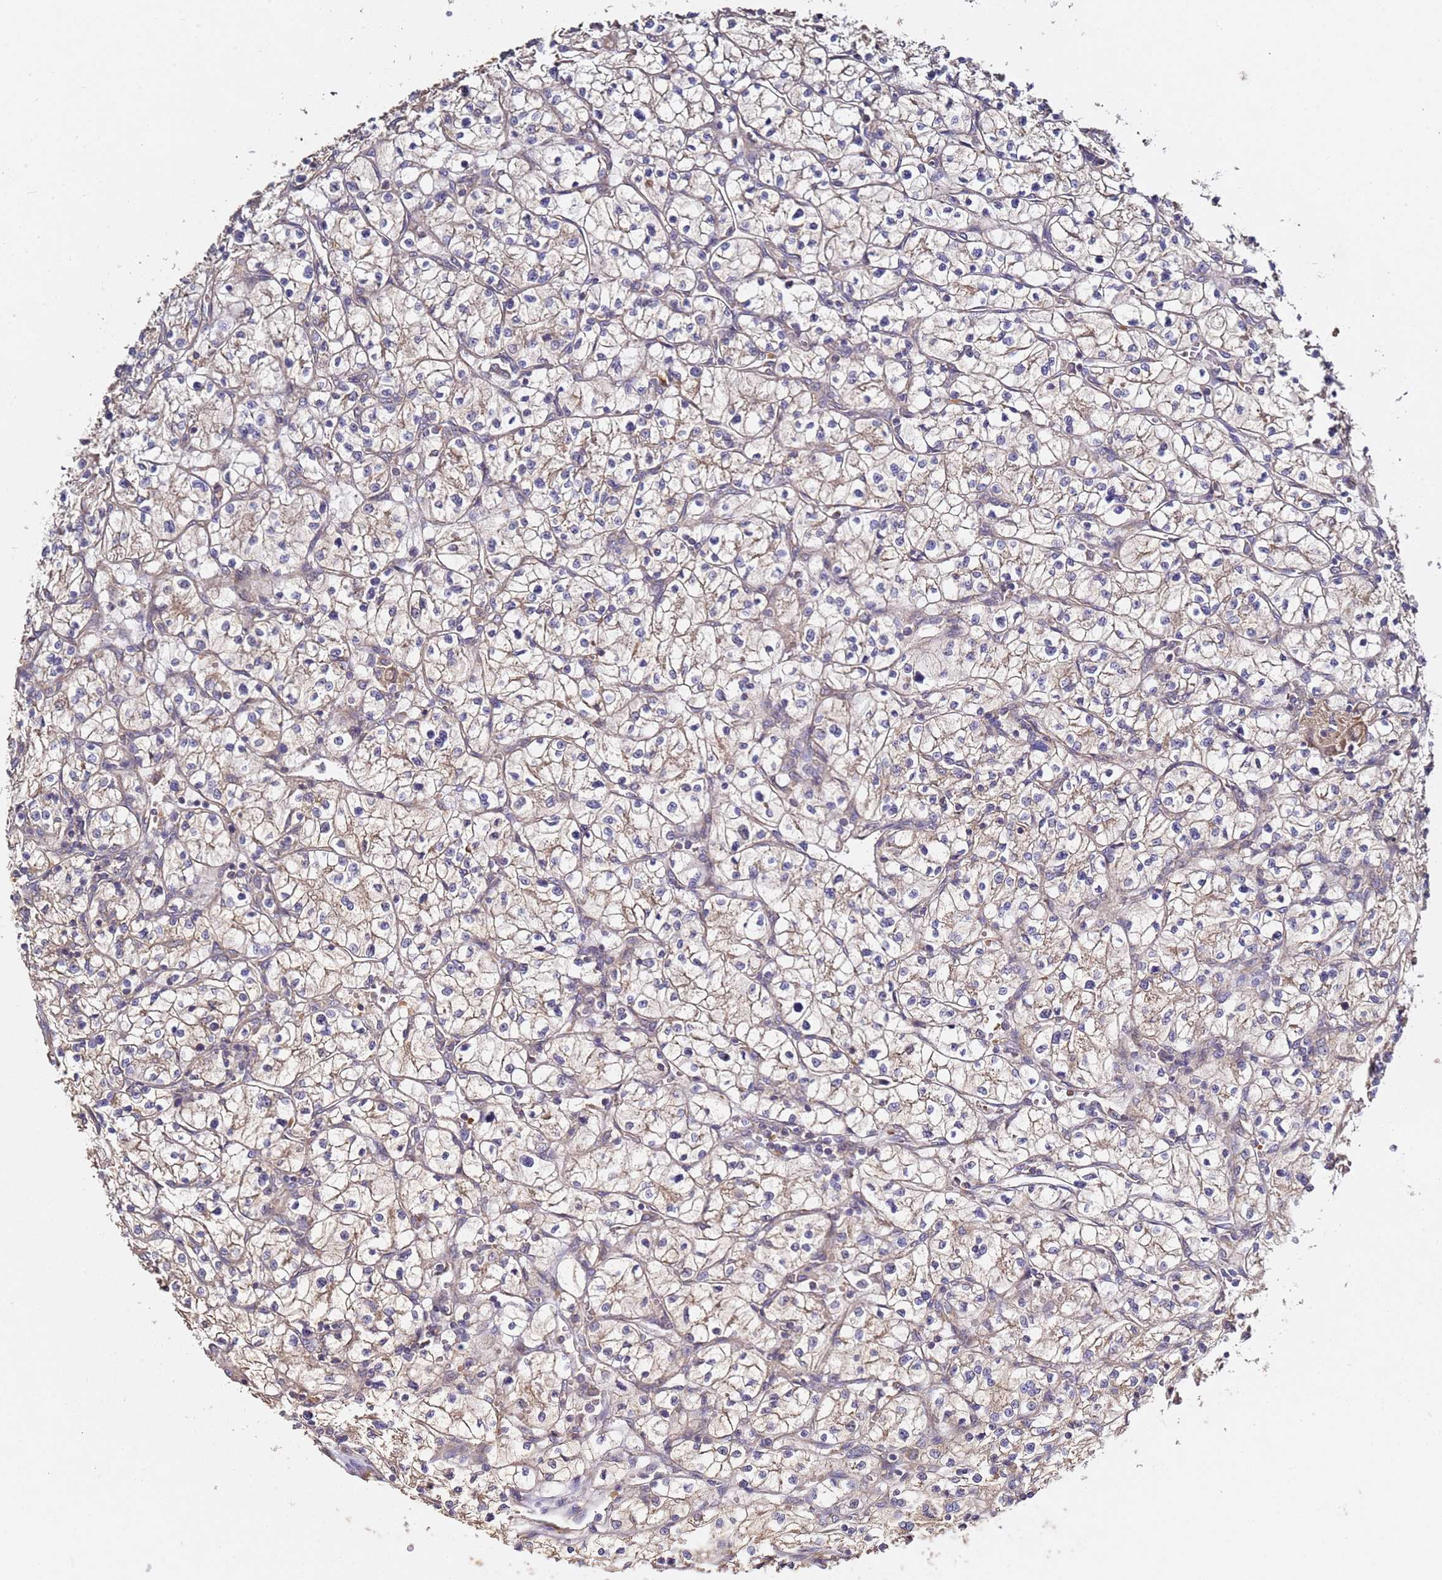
{"staining": {"intensity": "weak", "quantity": "<25%", "location": "cytoplasmic/membranous"}, "tissue": "renal cancer", "cell_type": "Tumor cells", "image_type": "cancer", "snomed": [{"axis": "morphology", "description": "Adenocarcinoma, NOS"}, {"axis": "topography", "description": "Kidney"}], "caption": "This is an immunohistochemistry (IHC) micrograph of human adenocarcinoma (renal). There is no staining in tumor cells.", "gene": "OSBPL2", "patient": {"sex": "female", "age": 64}}